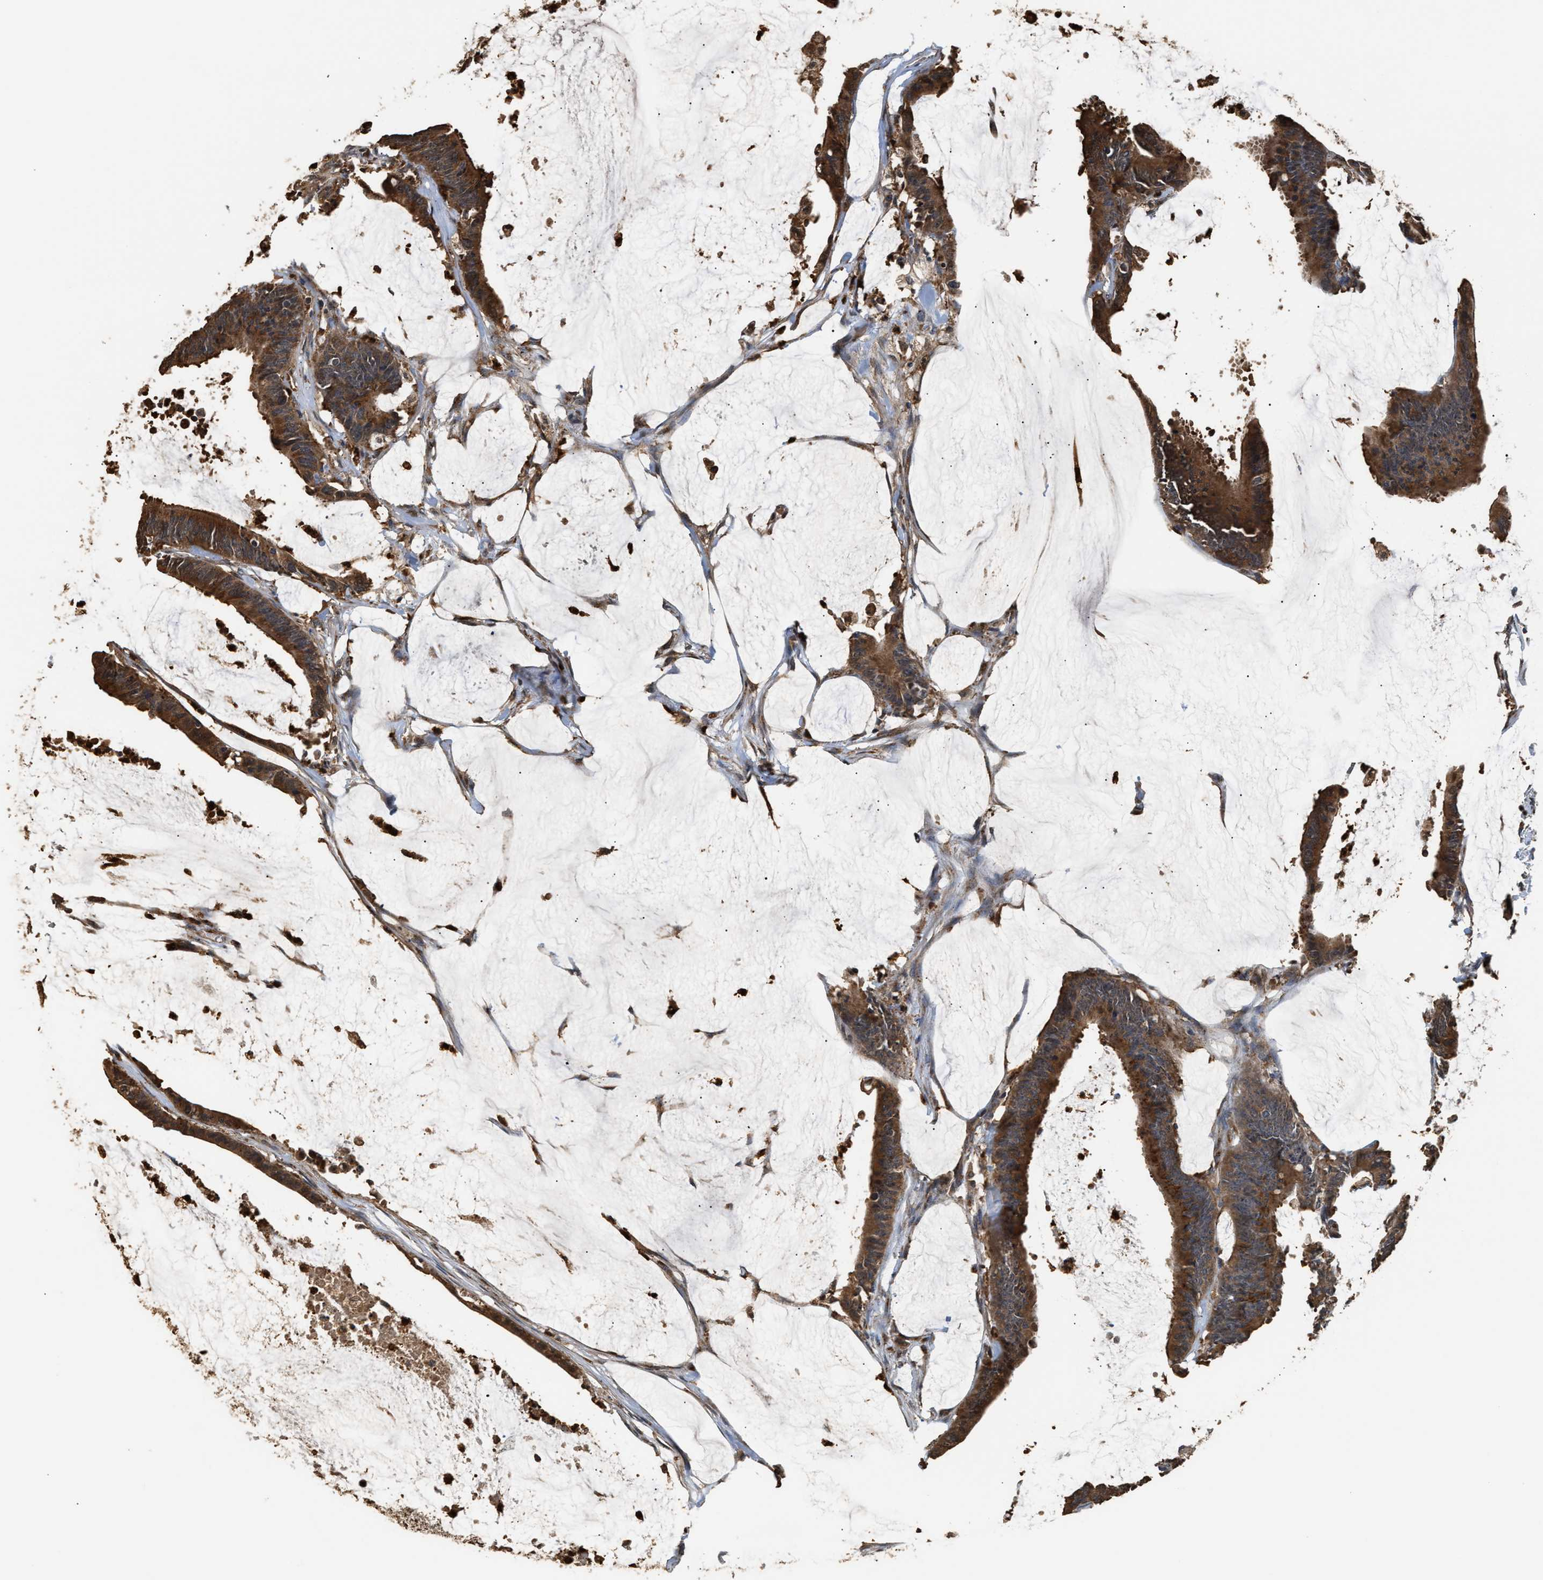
{"staining": {"intensity": "strong", "quantity": ">75%", "location": "cytoplasmic/membranous"}, "tissue": "colorectal cancer", "cell_type": "Tumor cells", "image_type": "cancer", "snomed": [{"axis": "morphology", "description": "Adenocarcinoma, NOS"}, {"axis": "topography", "description": "Rectum"}], "caption": "This is an image of immunohistochemistry staining of colorectal adenocarcinoma, which shows strong positivity in the cytoplasmic/membranous of tumor cells.", "gene": "CHUK", "patient": {"sex": "female", "age": 66}}